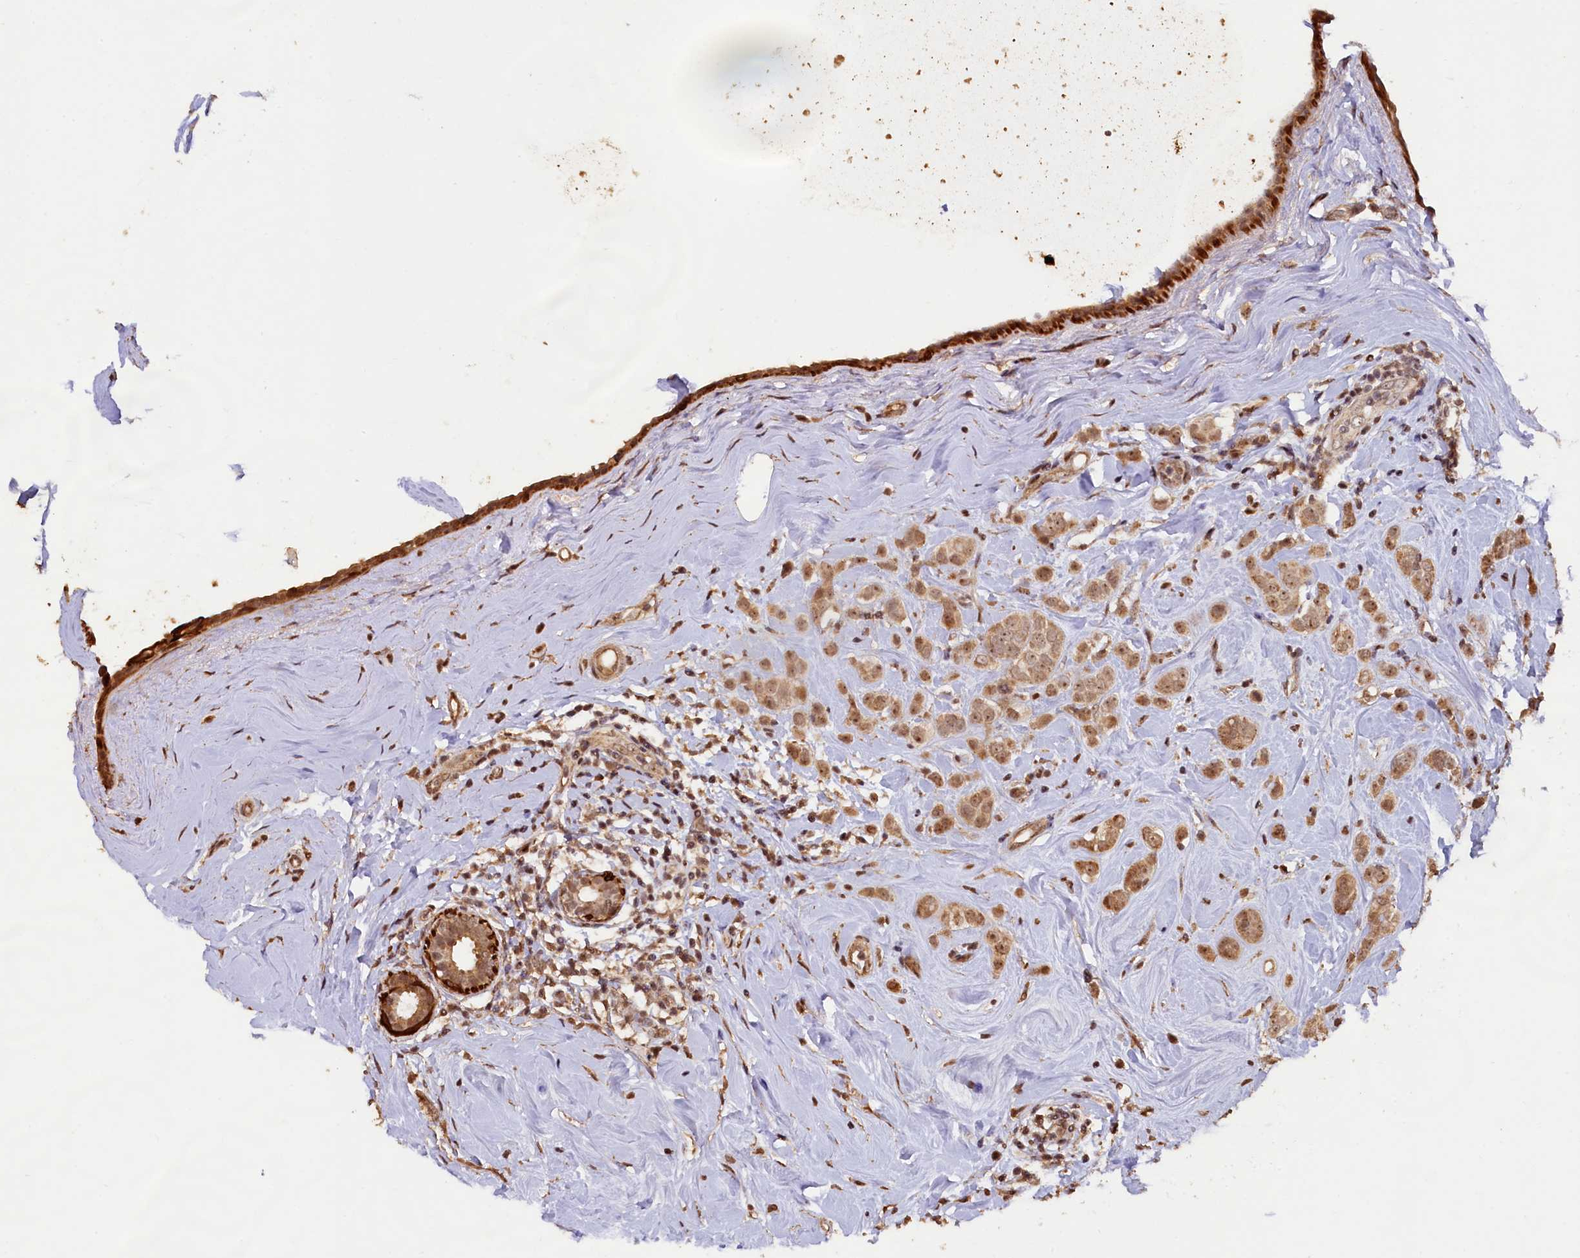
{"staining": {"intensity": "moderate", "quantity": ">75%", "location": "cytoplasmic/membranous,nuclear"}, "tissue": "breast cancer", "cell_type": "Tumor cells", "image_type": "cancer", "snomed": [{"axis": "morphology", "description": "Lobular carcinoma"}, {"axis": "topography", "description": "Breast"}], "caption": "Moderate cytoplasmic/membranous and nuclear staining for a protein is identified in about >75% of tumor cells of breast cancer using immunohistochemistry.", "gene": "SHPRH", "patient": {"sex": "female", "age": 47}}